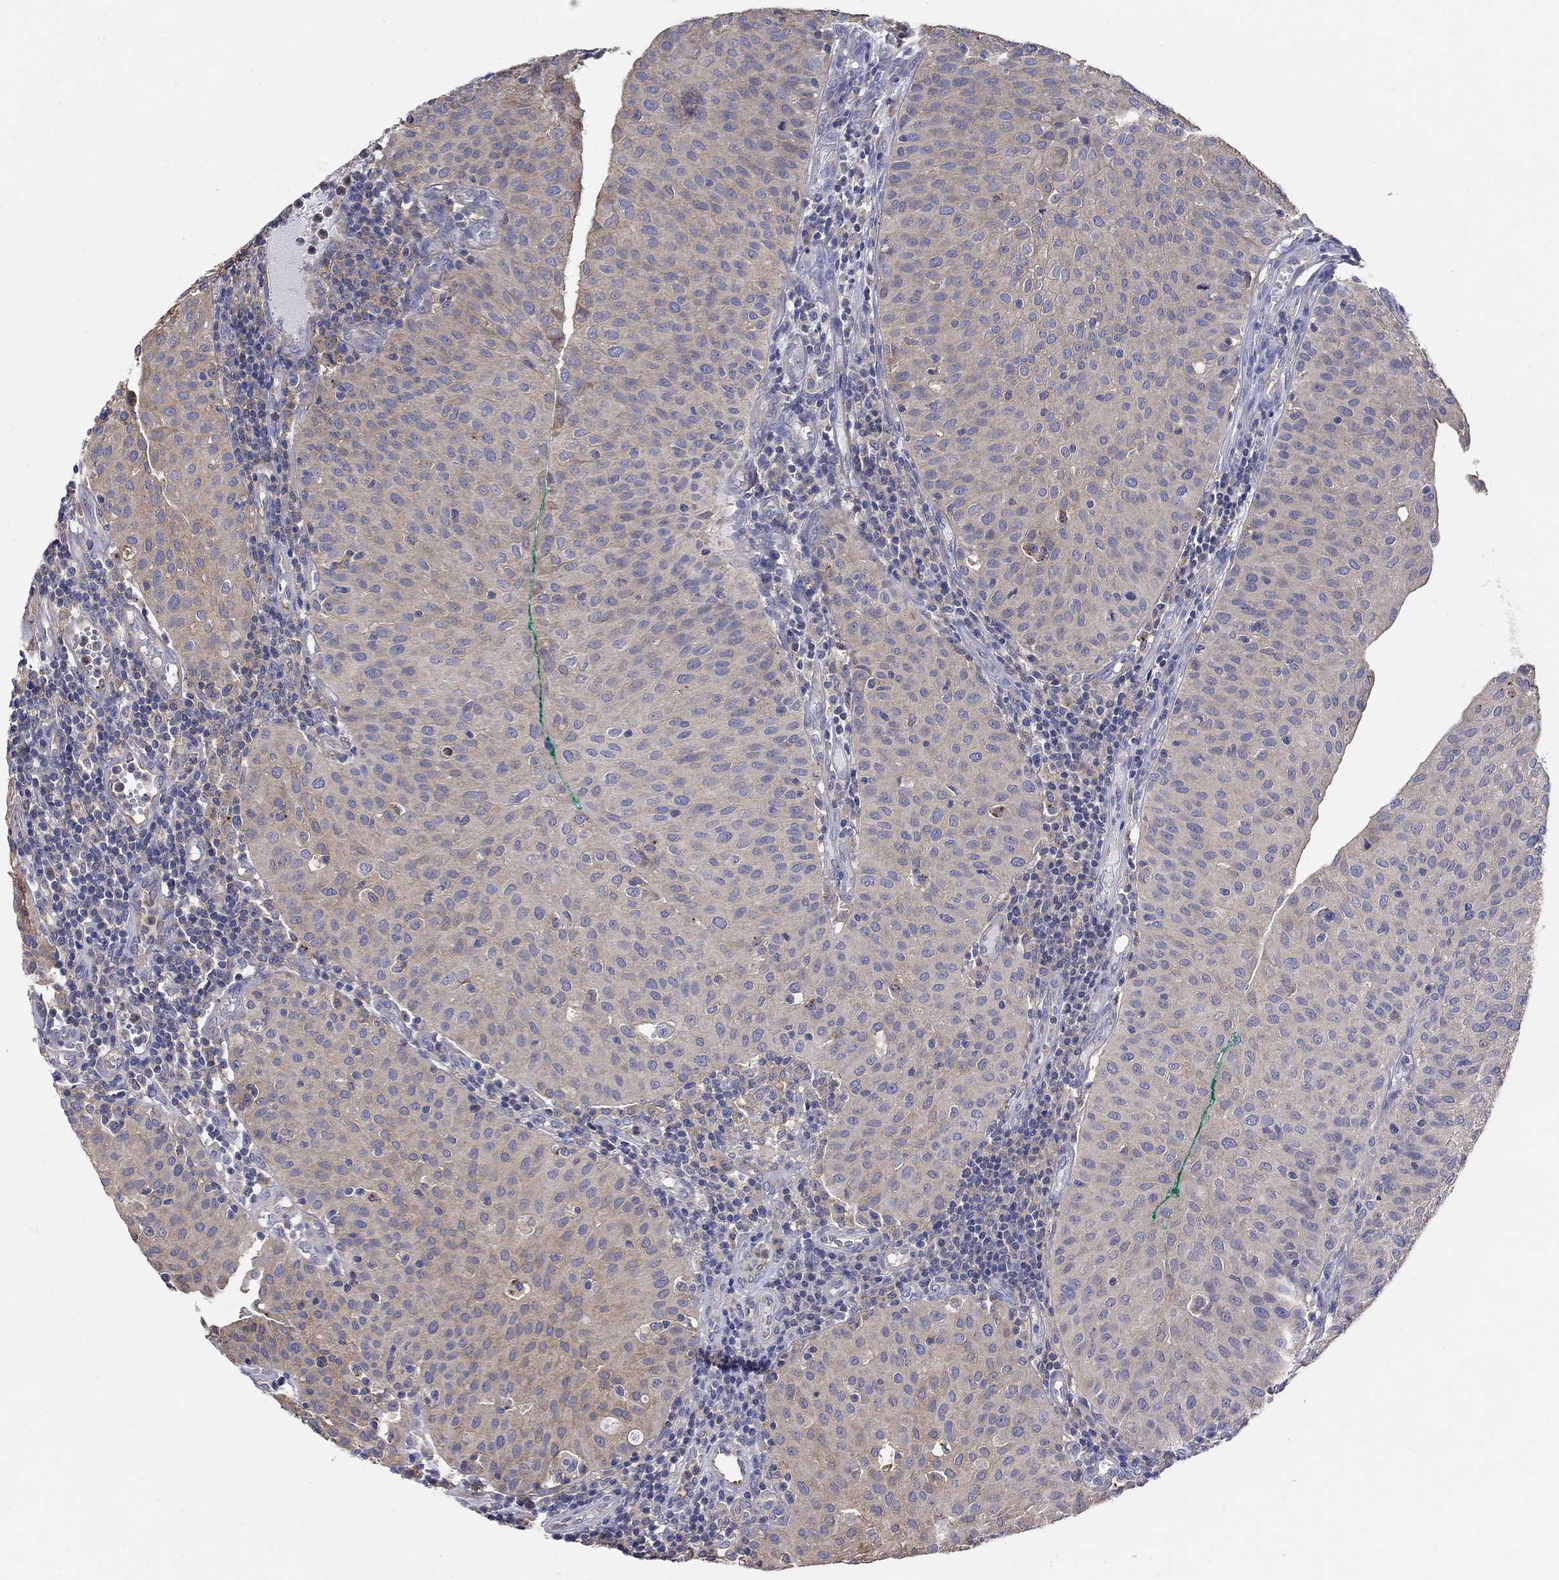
{"staining": {"intensity": "weak", "quantity": "25%-75%", "location": "cytoplasmic/membranous"}, "tissue": "urothelial cancer", "cell_type": "Tumor cells", "image_type": "cancer", "snomed": [{"axis": "morphology", "description": "Urothelial carcinoma, Low grade"}, {"axis": "topography", "description": "Urinary bladder"}], "caption": "There is low levels of weak cytoplasmic/membranous staining in tumor cells of low-grade urothelial carcinoma, as demonstrated by immunohistochemical staining (brown color).", "gene": "TEKT3", "patient": {"sex": "male", "age": 54}}